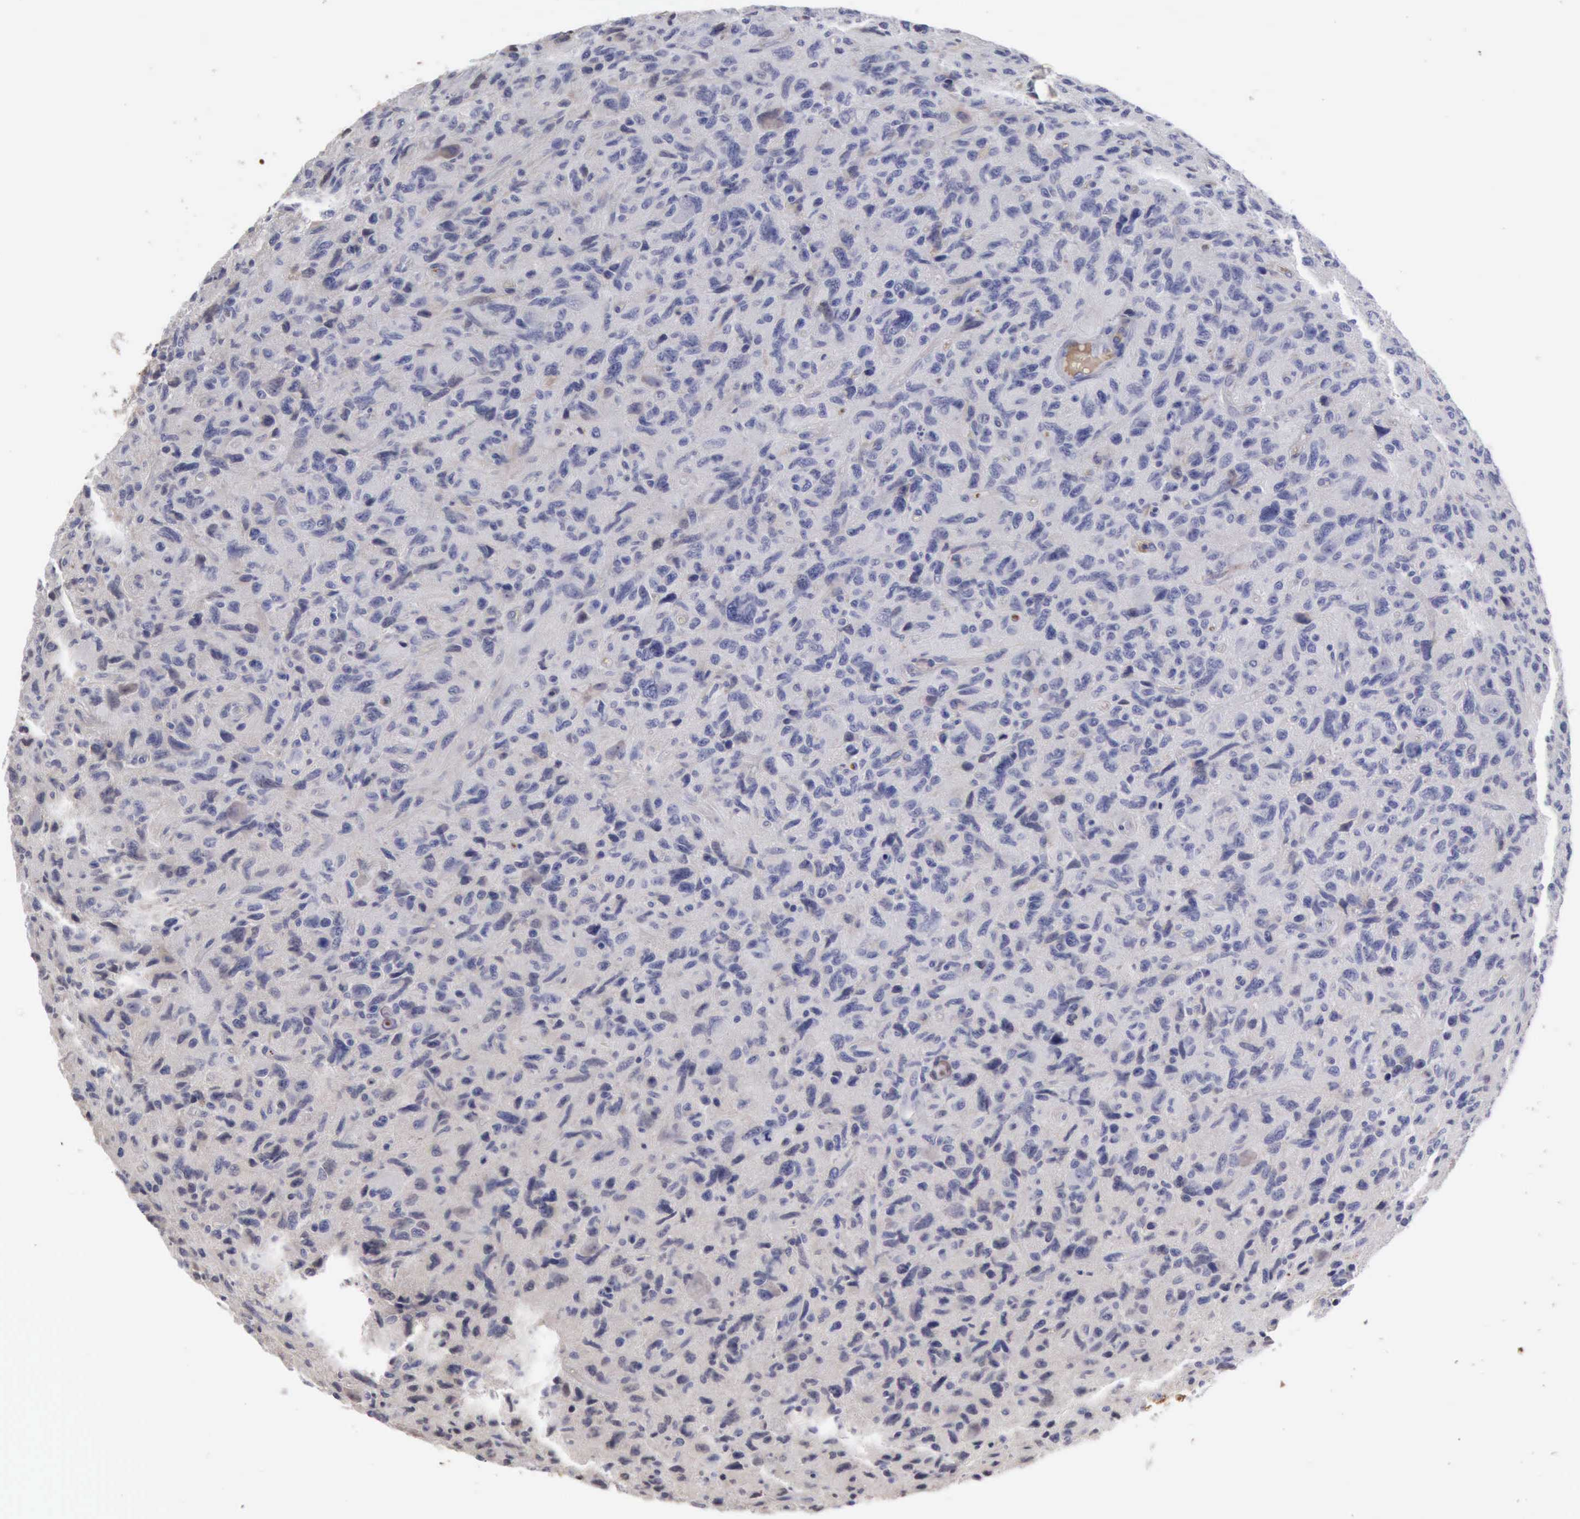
{"staining": {"intensity": "negative", "quantity": "none", "location": "none"}, "tissue": "glioma", "cell_type": "Tumor cells", "image_type": "cancer", "snomed": [{"axis": "morphology", "description": "Glioma, malignant, High grade"}, {"axis": "topography", "description": "Brain"}], "caption": "Photomicrograph shows no protein positivity in tumor cells of glioma tissue.", "gene": "SERPINA1", "patient": {"sex": "female", "age": 60}}